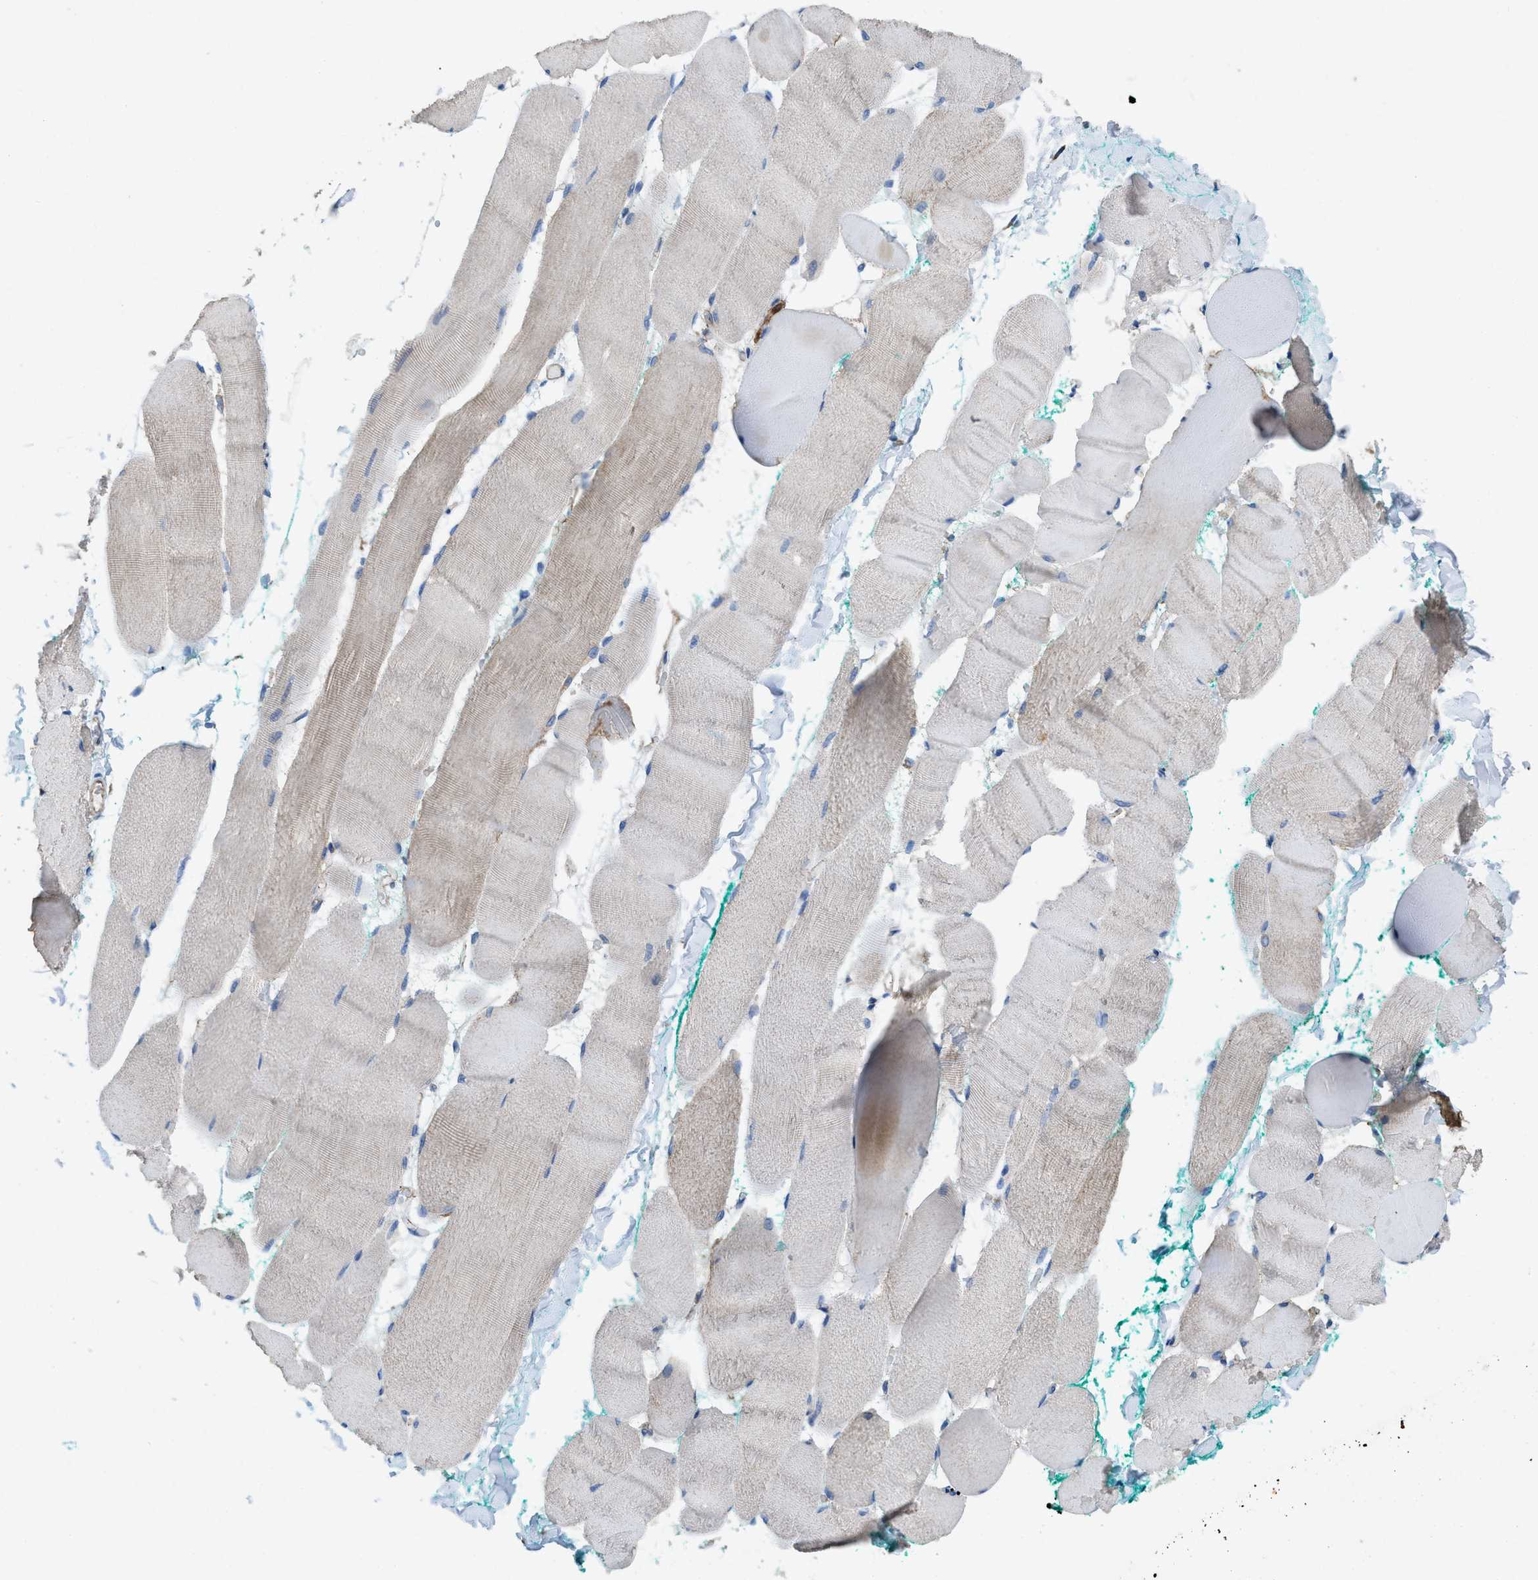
{"staining": {"intensity": "moderate", "quantity": "<25%", "location": "cytoplasmic/membranous"}, "tissue": "skeletal muscle", "cell_type": "Myocytes", "image_type": "normal", "snomed": [{"axis": "morphology", "description": "Normal tissue, NOS"}, {"axis": "morphology", "description": "Squamous cell carcinoma, NOS"}, {"axis": "topography", "description": "Skeletal muscle"}], "caption": "This histopathology image exhibits IHC staining of benign human skeletal muscle, with low moderate cytoplasmic/membranous staining in approximately <25% of myocytes.", "gene": "DOLPP1", "patient": {"sex": "male", "age": 51}}